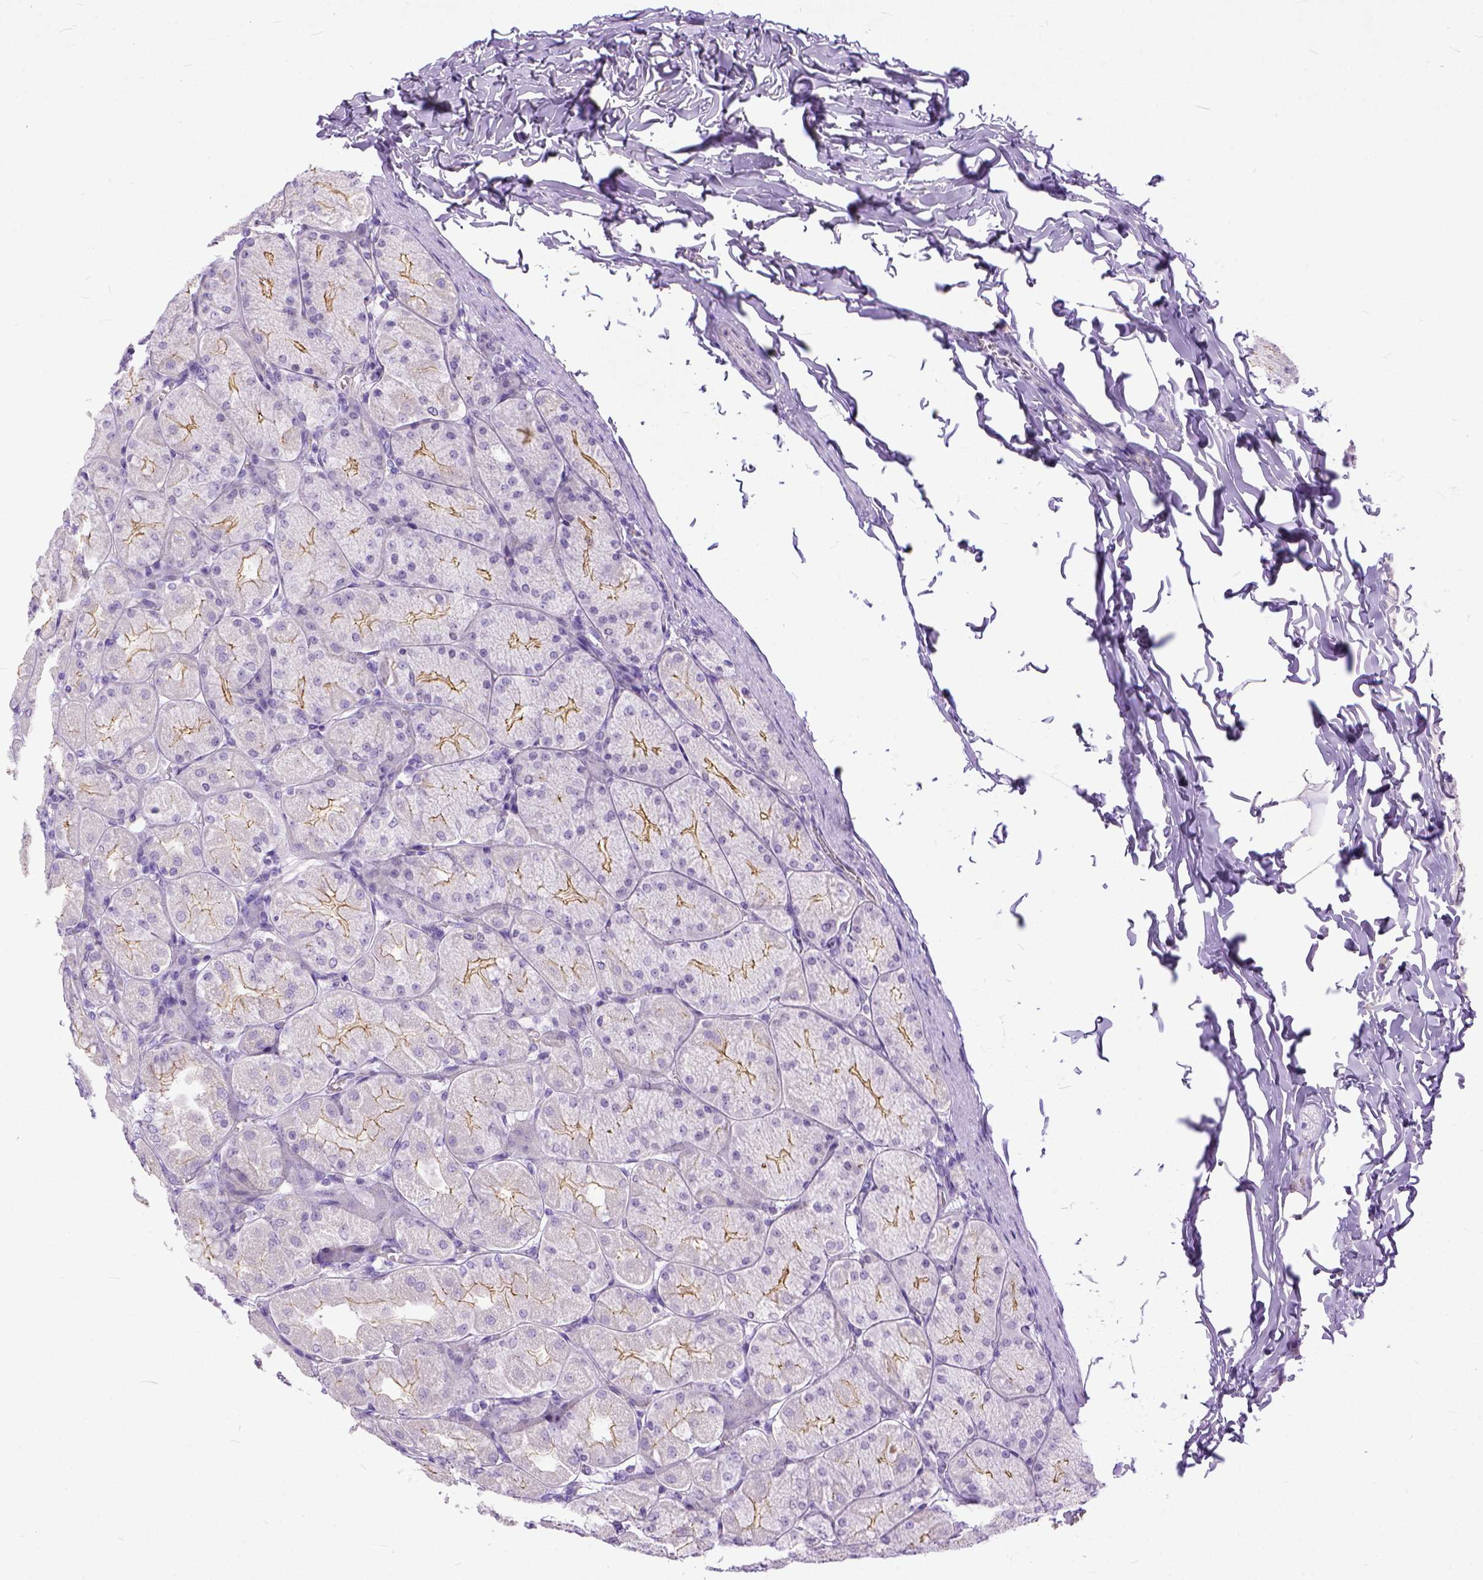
{"staining": {"intensity": "moderate", "quantity": "25%-75%", "location": "cytoplasmic/membranous"}, "tissue": "stomach", "cell_type": "Glandular cells", "image_type": "normal", "snomed": [{"axis": "morphology", "description": "Normal tissue, NOS"}, {"axis": "topography", "description": "Stomach, upper"}], "caption": "Moderate cytoplasmic/membranous positivity for a protein is identified in about 25%-75% of glandular cells of normal stomach using immunohistochemistry.", "gene": "ADGRF1", "patient": {"sex": "female", "age": 56}}